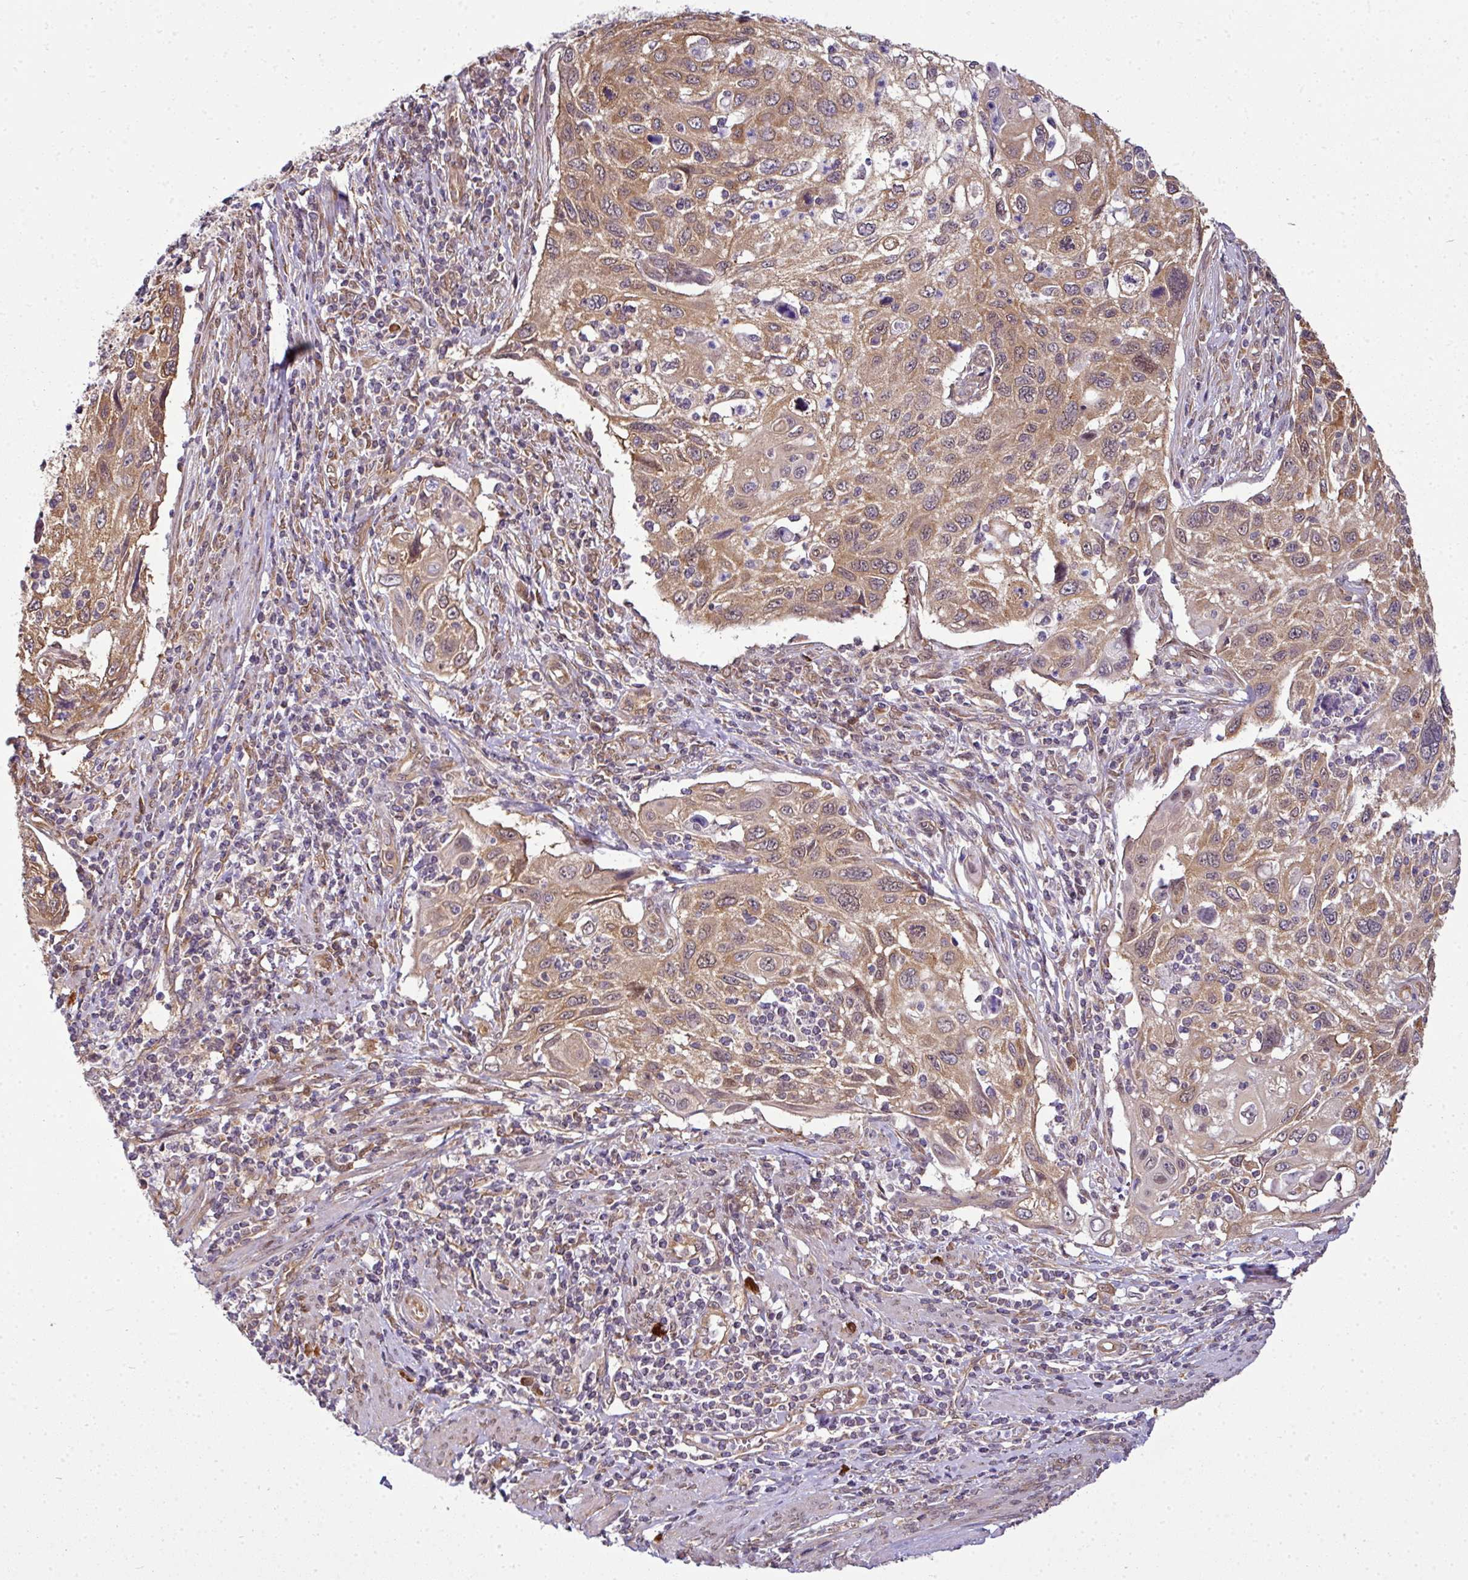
{"staining": {"intensity": "moderate", "quantity": ">75%", "location": "cytoplasmic/membranous"}, "tissue": "cervical cancer", "cell_type": "Tumor cells", "image_type": "cancer", "snomed": [{"axis": "morphology", "description": "Squamous cell carcinoma, NOS"}, {"axis": "topography", "description": "Cervix"}], "caption": "About >75% of tumor cells in cervical cancer (squamous cell carcinoma) show moderate cytoplasmic/membranous protein staining as visualized by brown immunohistochemical staining.", "gene": "RBM4B", "patient": {"sex": "female", "age": 70}}